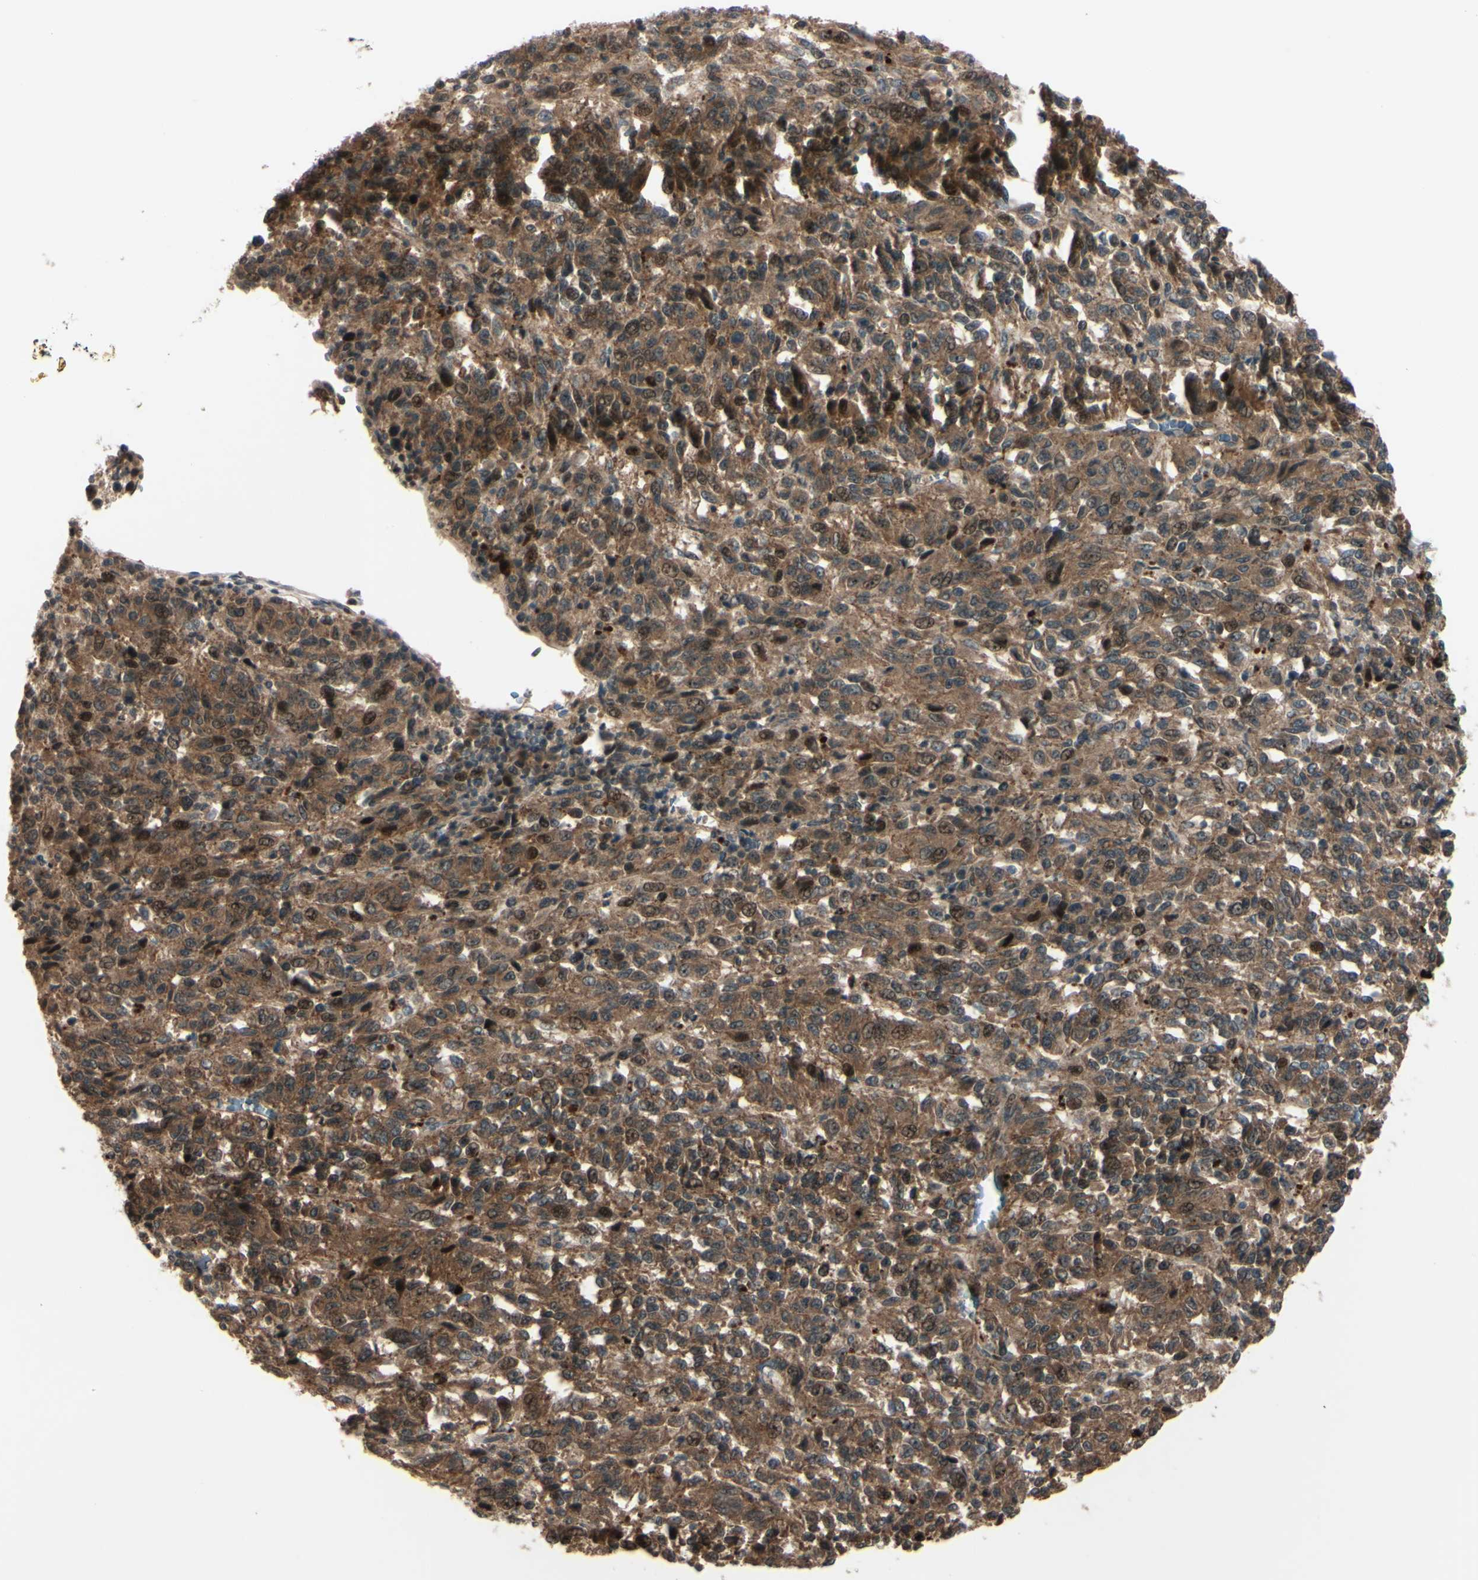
{"staining": {"intensity": "moderate", "quantity": ">75%", "location": "cytoplasmic/membranous,nuclear"}, "tissue": "melanoma", "cell_type": "Tumor cells", "image_type": "cancer", "snomed": [{"axis": "morphology", "description": "Malignant melanoma, Metastatic site"}, {"axis": "topography", "description": "Lung"}], "caption": "An image showing moderate cytoplasmic/membranous and nuclear positivity in approximately >75% of tumor cells in malignant melanoma (metastatic site), as visualized by brown immunohistochemical staining.", "gene": "MLF2", "patient": {"sex": "male", "age": 64}}